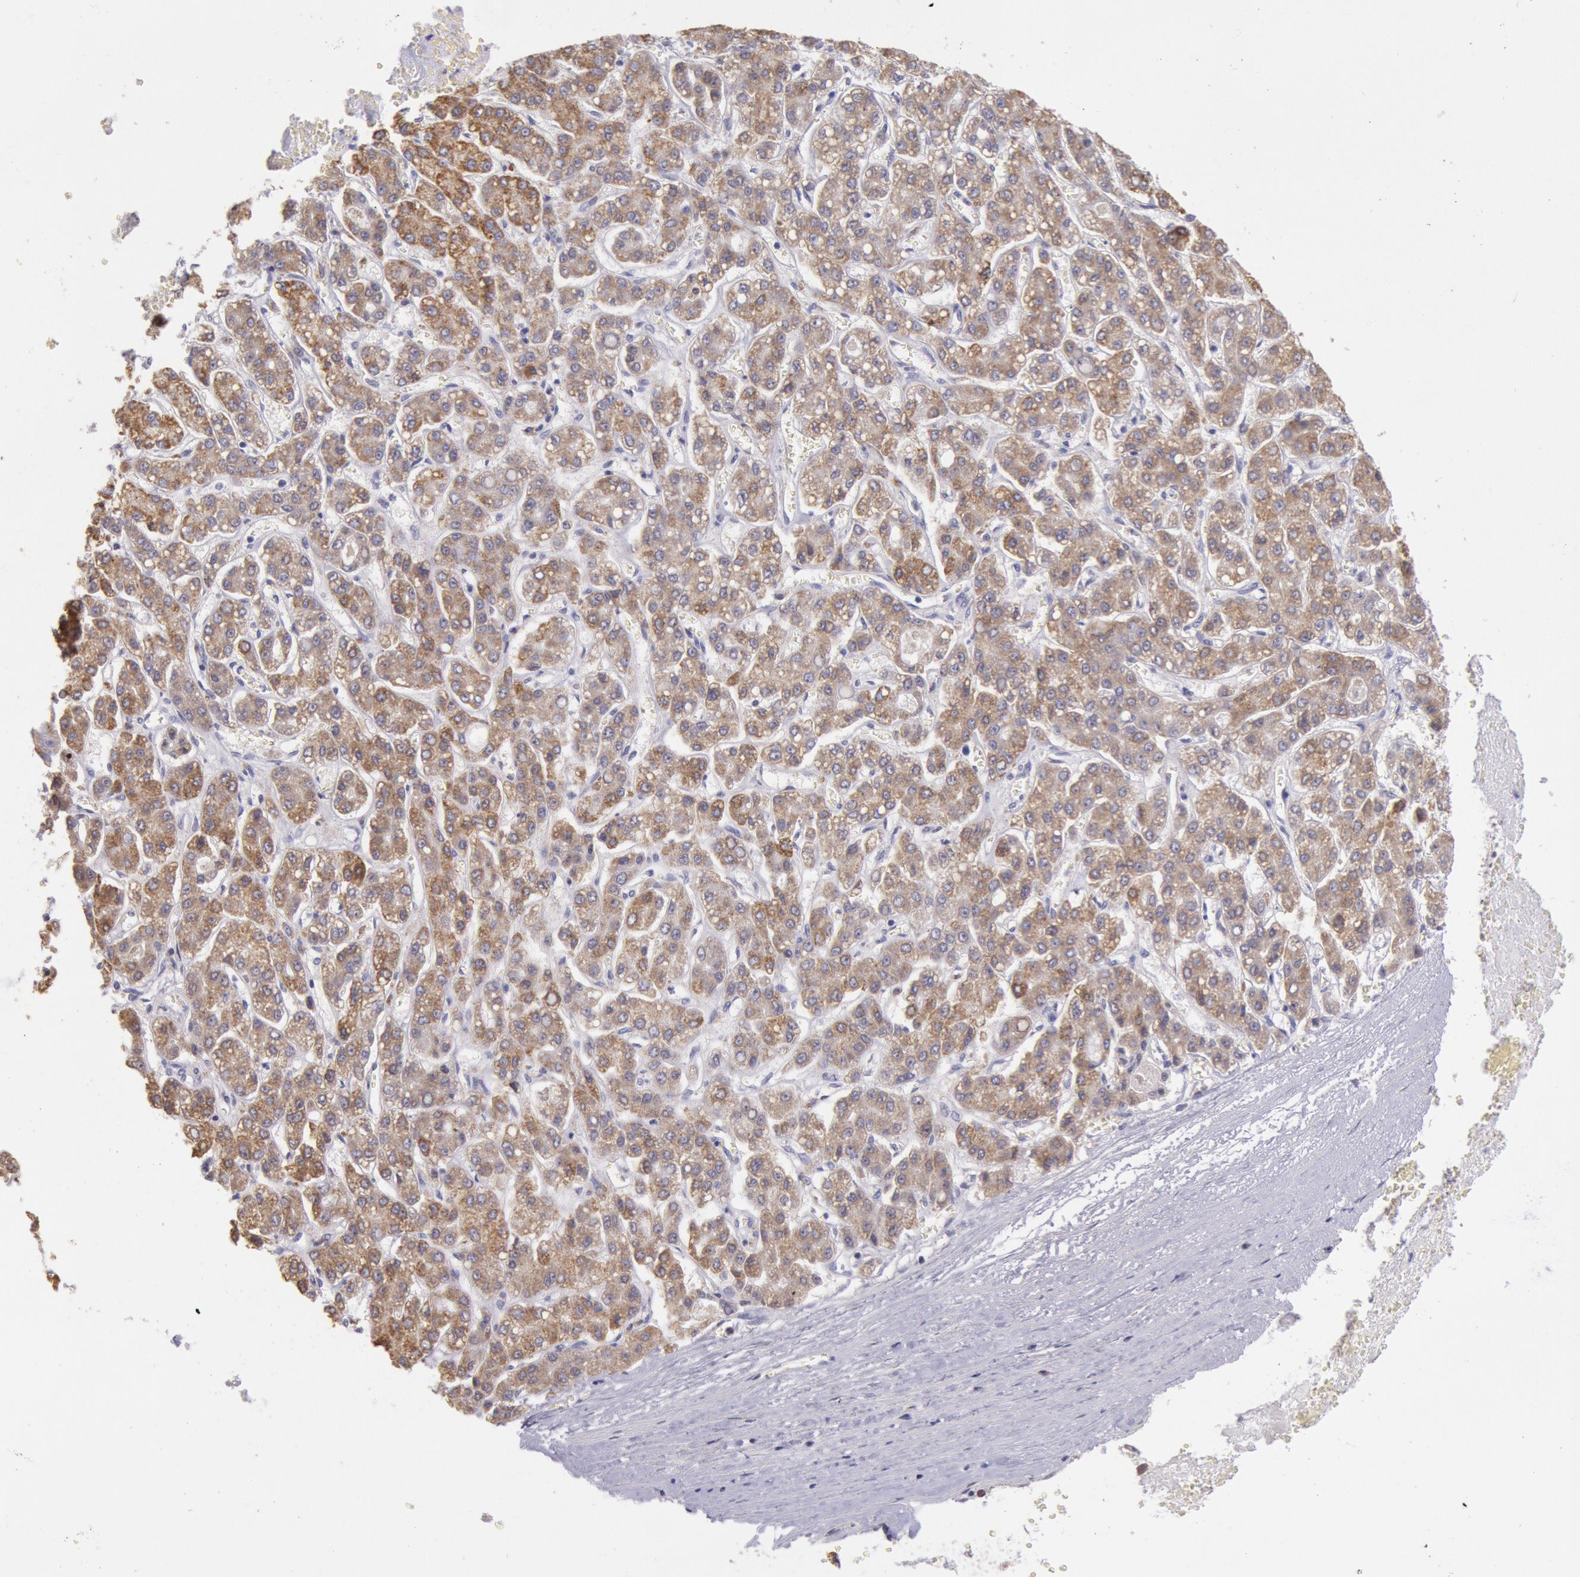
{"staining": {"intensity": "moderate", "quantity": ">75%", "location": "cytoplasmic/membranous,nuclear"}, "tissue": "liver cancer", "cell_type": "Tumor cells", "image_type": "cancer", "snomed": [{"axis": "morphology", "description": "Carcinoma, Hepatocellular, NOS"}, {"axis": "topography", "description": "Liver"}], "caption": "An image showing moderate cytoplasmic/membranous and nuclear staining in about >75% of tumor cells in liver hepatocellular carcinoma, as visualized by brown immunohistochemical staining.", "gene": "FRMD6", "patient": {"sex": "male", "age": 69}}